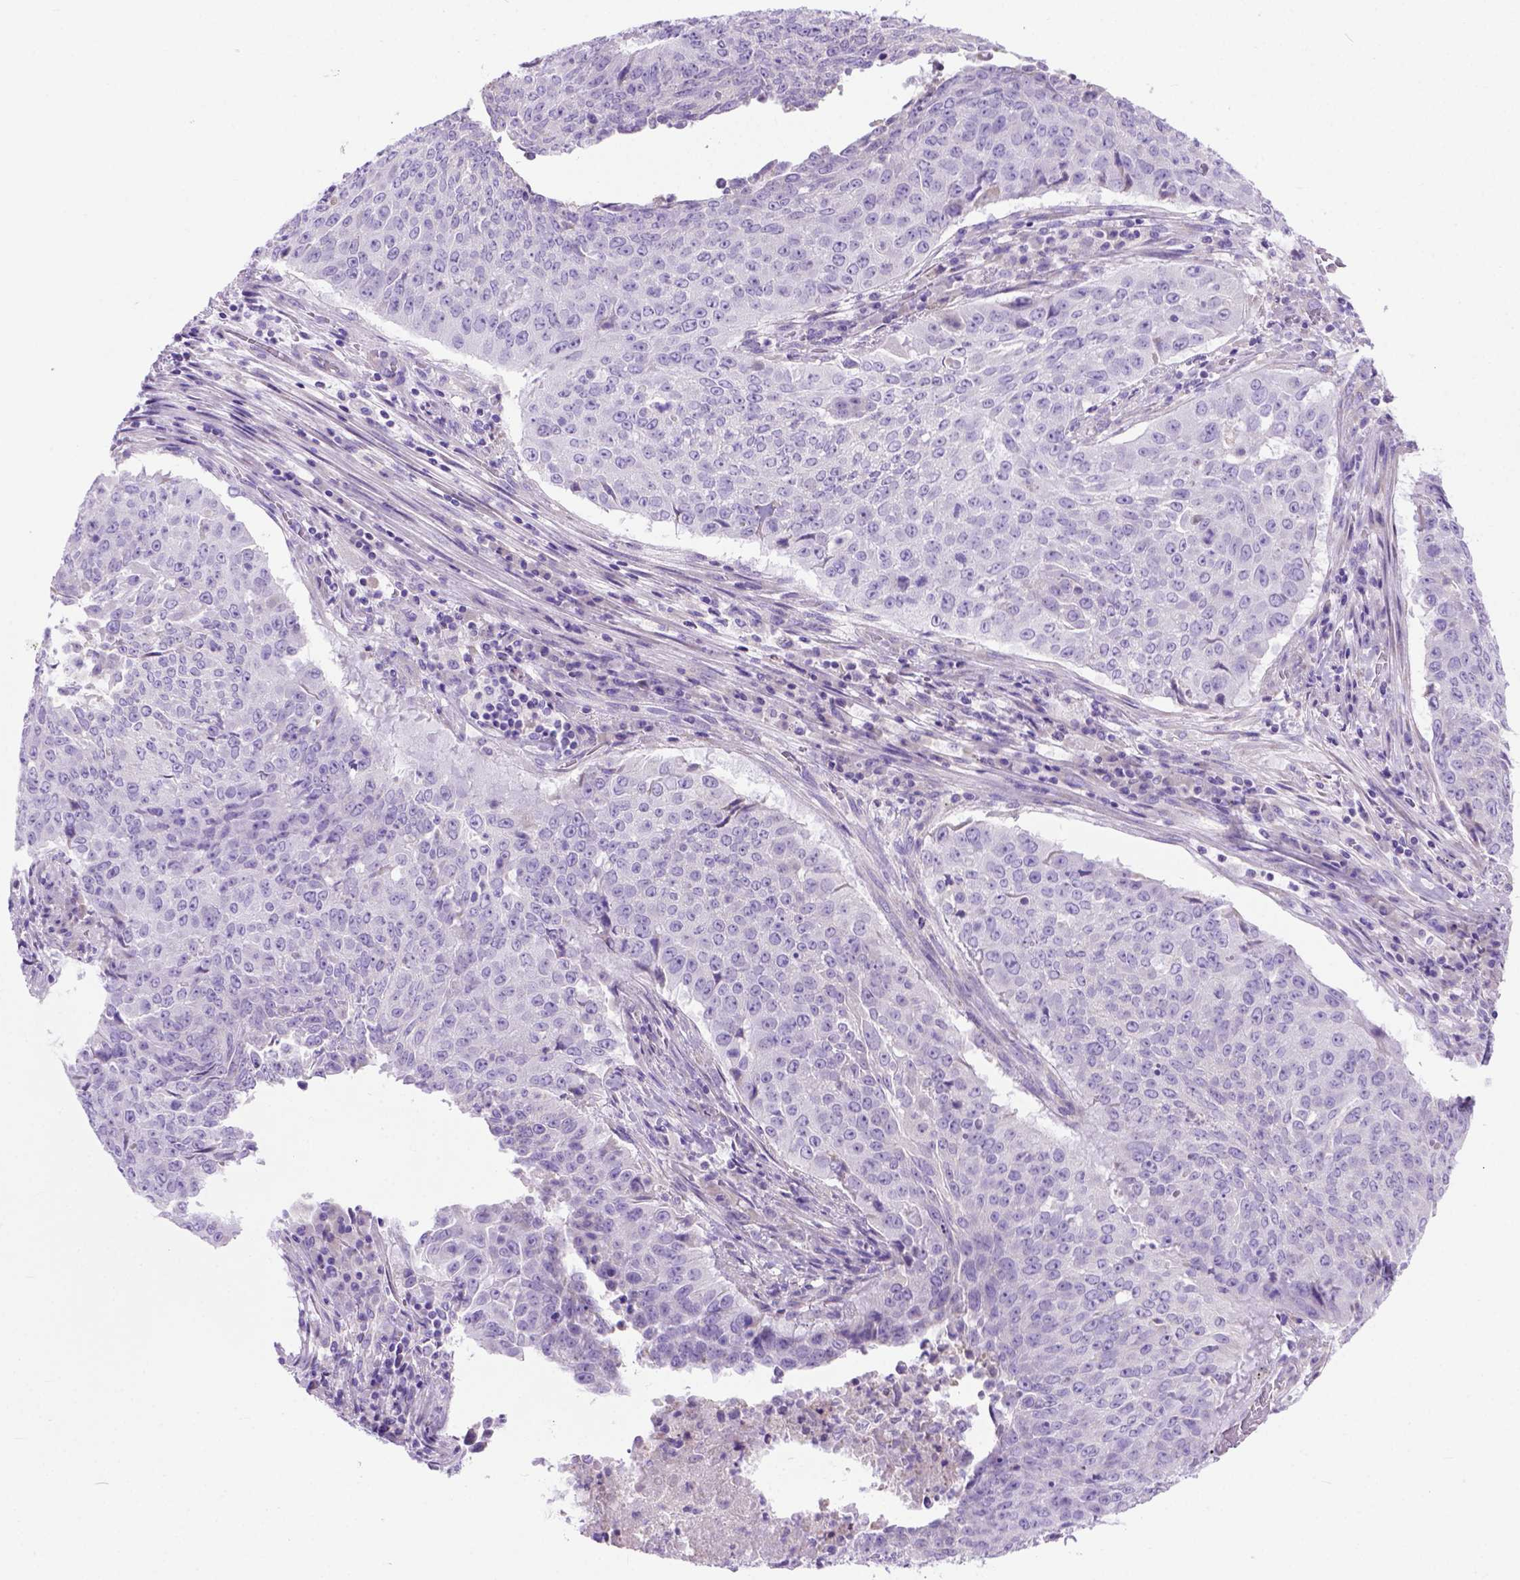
{"staining": {"intensity": "negative", "quantity": "none", "location": "none"}, "tissue": "lung cancer", "cell_type": "Tumor cells", "image_type": "cancer", "snomed": [{"axis": "morphology", "description": "Normal tissue, NOS"}, {"axis": "morphology", "description": "Squamous cell carcinoma, NOS"}, {"axis": "topography", "description": "Bronchus"}, {"axis": "topography", "description": "Lung"}], "caption": "A photomicrograph of human lung cancer is negative for staining in tumor cells.", "gene": "ODAD3", "patient": {"sex": "male", "age": 64}}